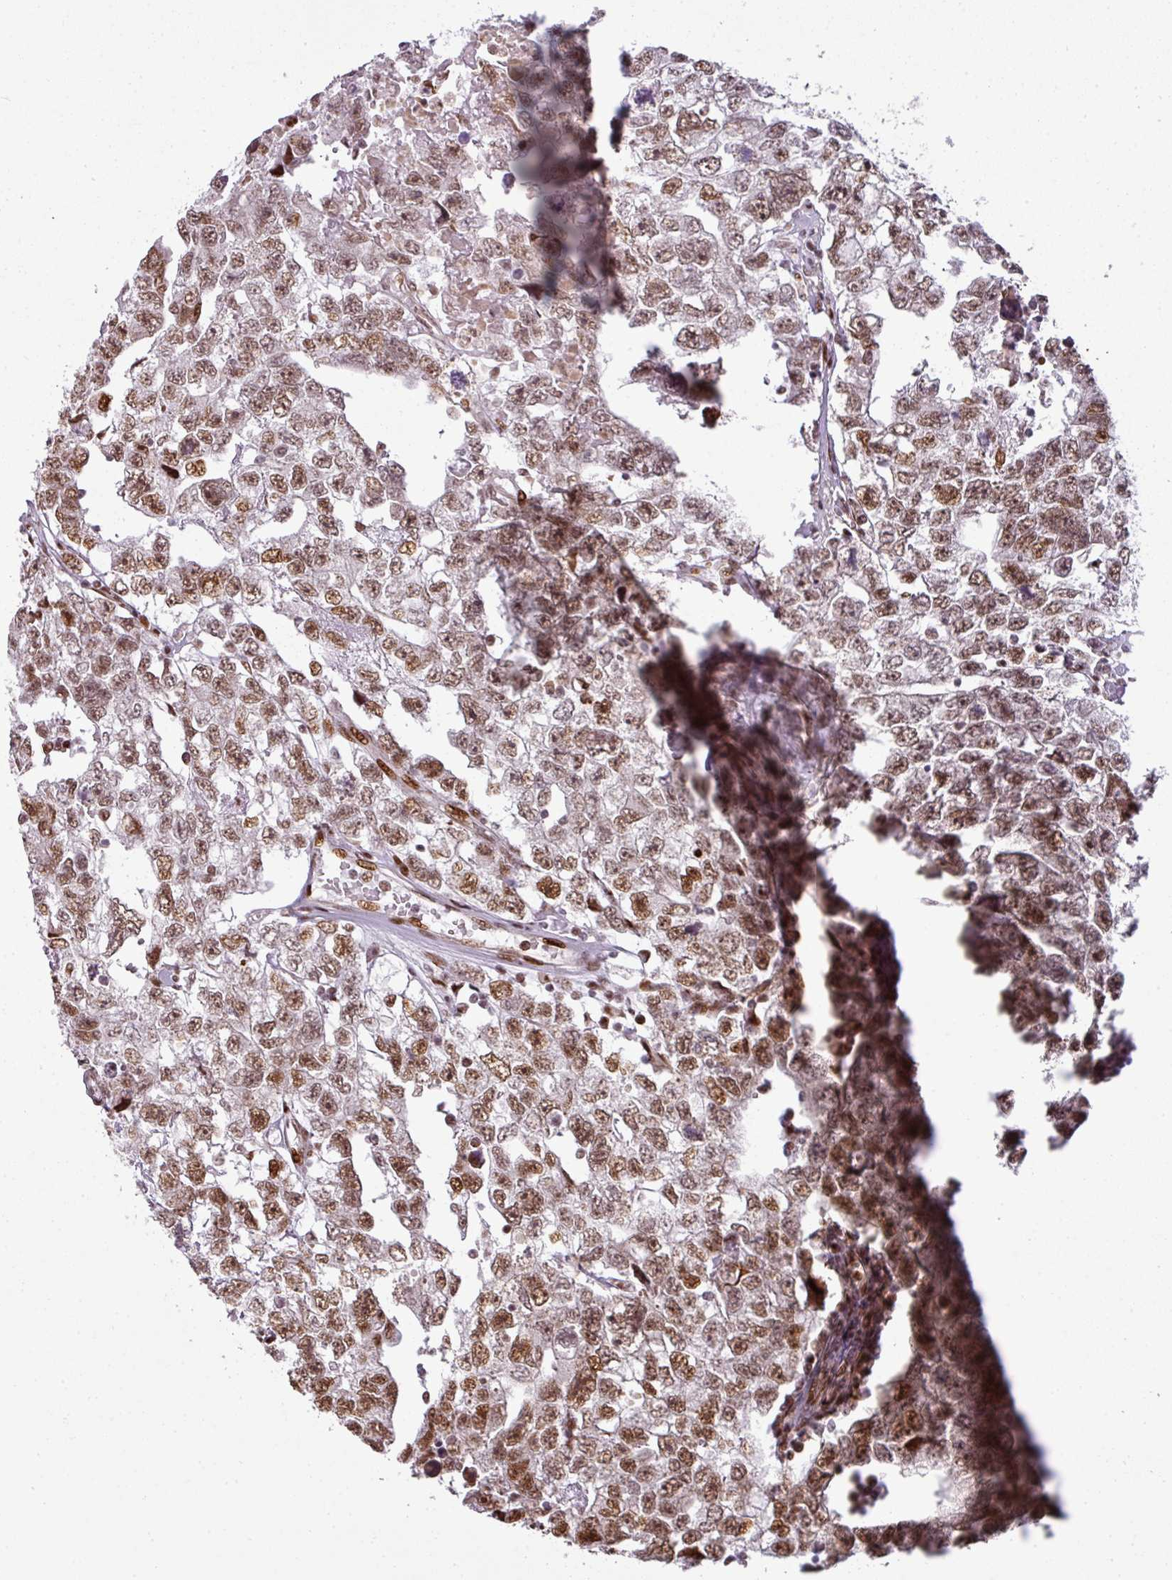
{"staining": {"intensity": "moderate", "quantity": ">75%", "location": "nuclear"}, "tissue": "testis cancer", "cell_type": "Tumor cells", "image_type": "cancer", "snomed": [{"axis": "morphology", "description": "Carcinoma, Embryonal, NOS"}, {"axis": "topography", "description": "Testis"}], "caption": "An image of human embryonal carcinoma (testis) stained for a protein exhibits moderate nuclear brown staining in tumor cells.", "gene": "MYSM1", "patient": {"sex": "male", "age": 22}}